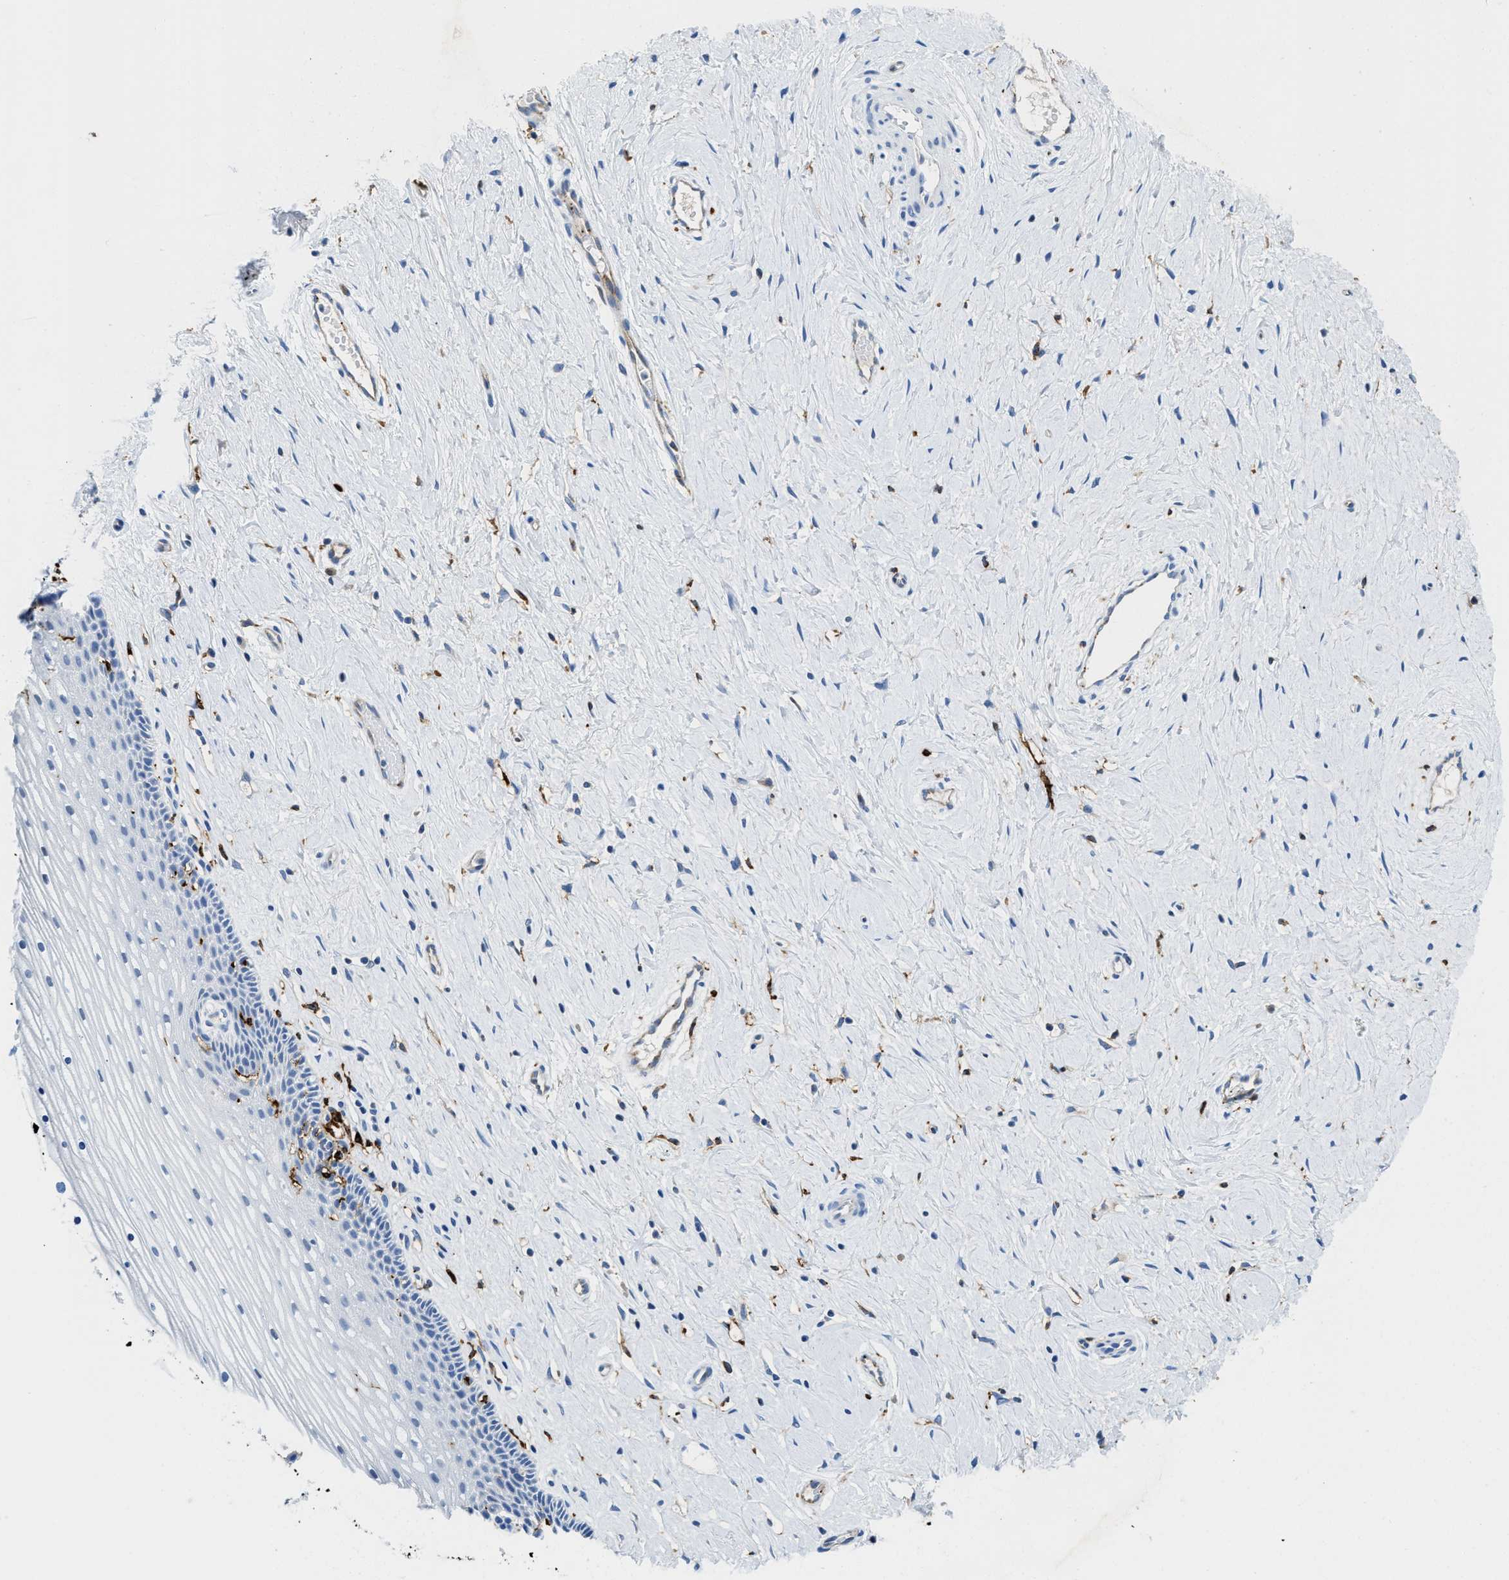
{"staining": {"intensity": "negative", "quantity": "none", "location": "none"}, "tissue": "cervix", "cell_type": "Glandular cells", "image_type": "normal", "snomed": [{"axis": "morphology", "description": "Normal tissue, NOS"}, {"axis": "topography", "description": "Cervix"}], "caption": "Immunohistochemical staining of normal cervix exhibits no significant expression in glandular cells.", "gene": "CD226", "patient": {"sex": "female", "age": 39}}